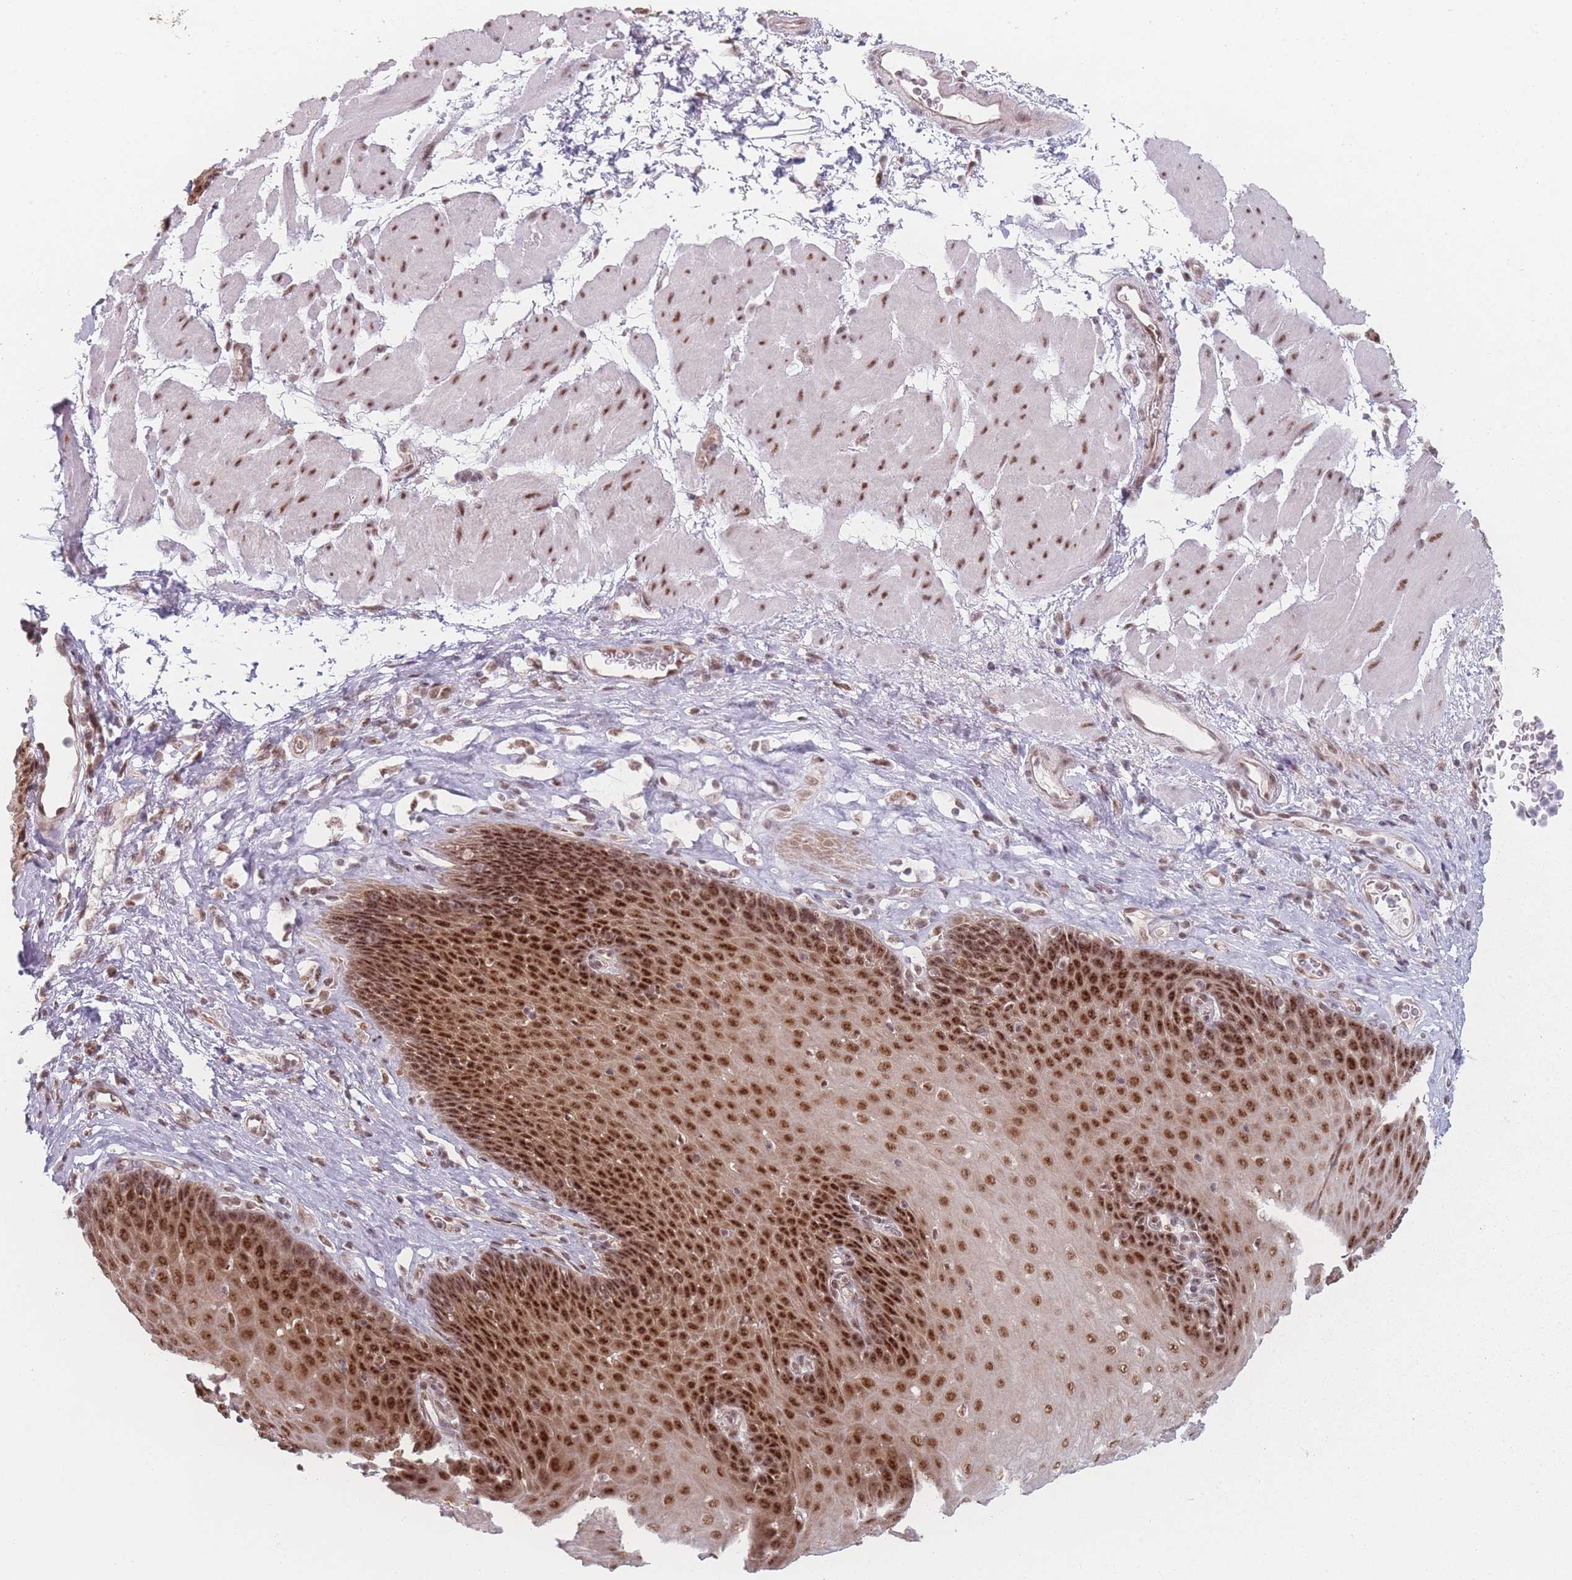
{"staining": {"intensity": "strong", "quantity": ">75%", "location": "nuclear"}, "tissue": "esophagus", "cell_type": "Squamous epithelial cells", "image_type": "normal", "snomed": [{"axis": "morphology", "description": "Normal tissue, NOS"}, {"axis": "topography", "description": "Esophagus"}], "caption": "Immunohistochemistry (IHC) micrograph of normal esophagus stained for a protein (brown), which demonstrates high levels of strong nuclear positivity in approximately >75% of squamous epithelial cells.", "gene": "ZC3H14", "patient": {"sex": "female", "age": 66}}